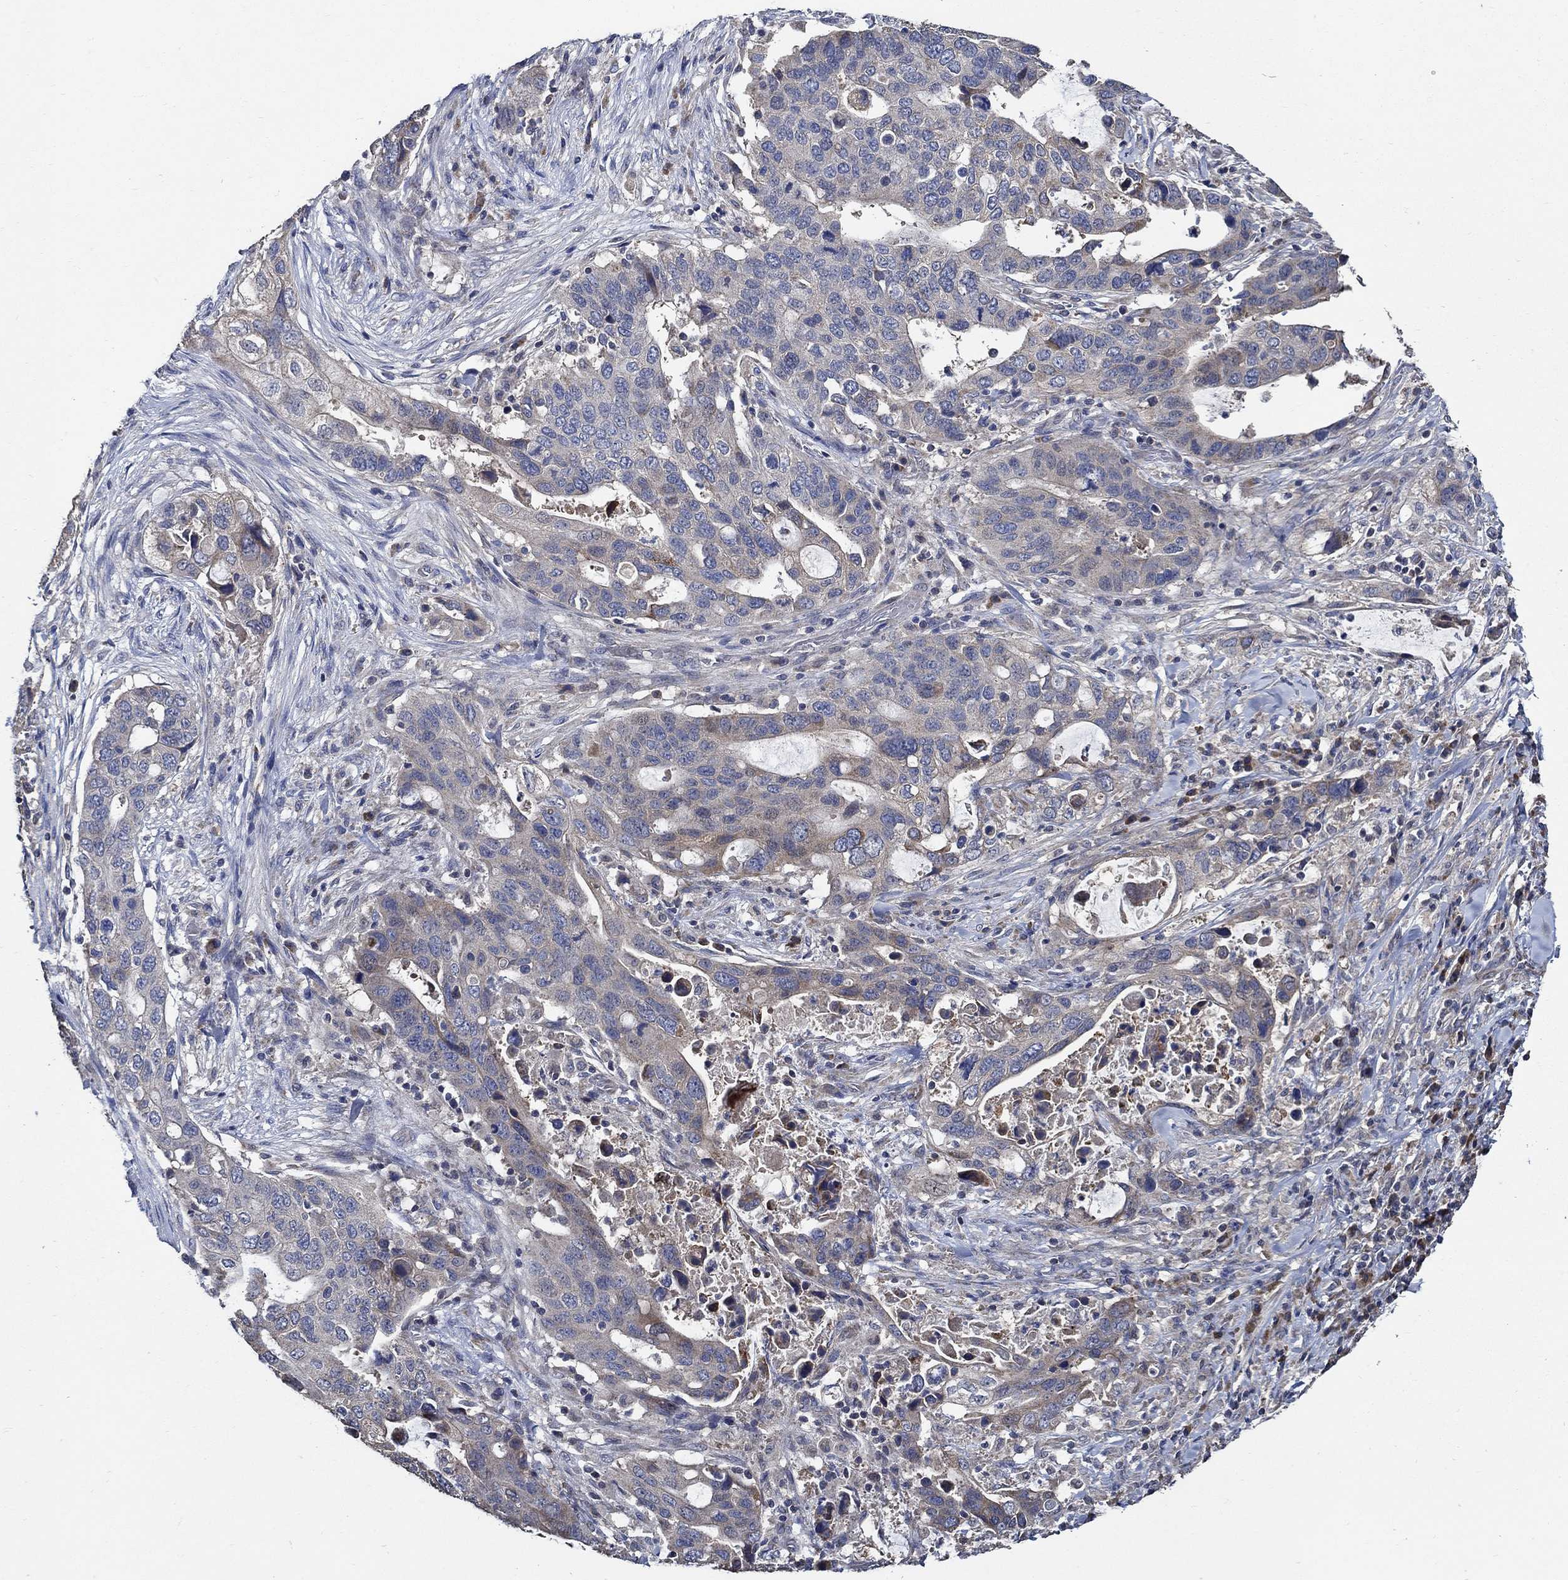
{"staining": {"intensity": "moderate", "quantity": "25%-75%", "location": "cytoplasmic/membranous"}, "tissue": "stomach cancer", "cell_type": "Tumor cells", "image_type": "cancer", "snomed": [{"axis": "morphology", "description": "Adenocarcinoma, NOS"}, {"axis": "topography", "description": "Stomach"}], "caption": "Protein staining of stomach cancer tissue reveals moderate cytoplasmic/membranous staining in about 25%-75% of tumor cells.", "gene": "WDR53", "patient": {"sex": "male", "age": 54}}